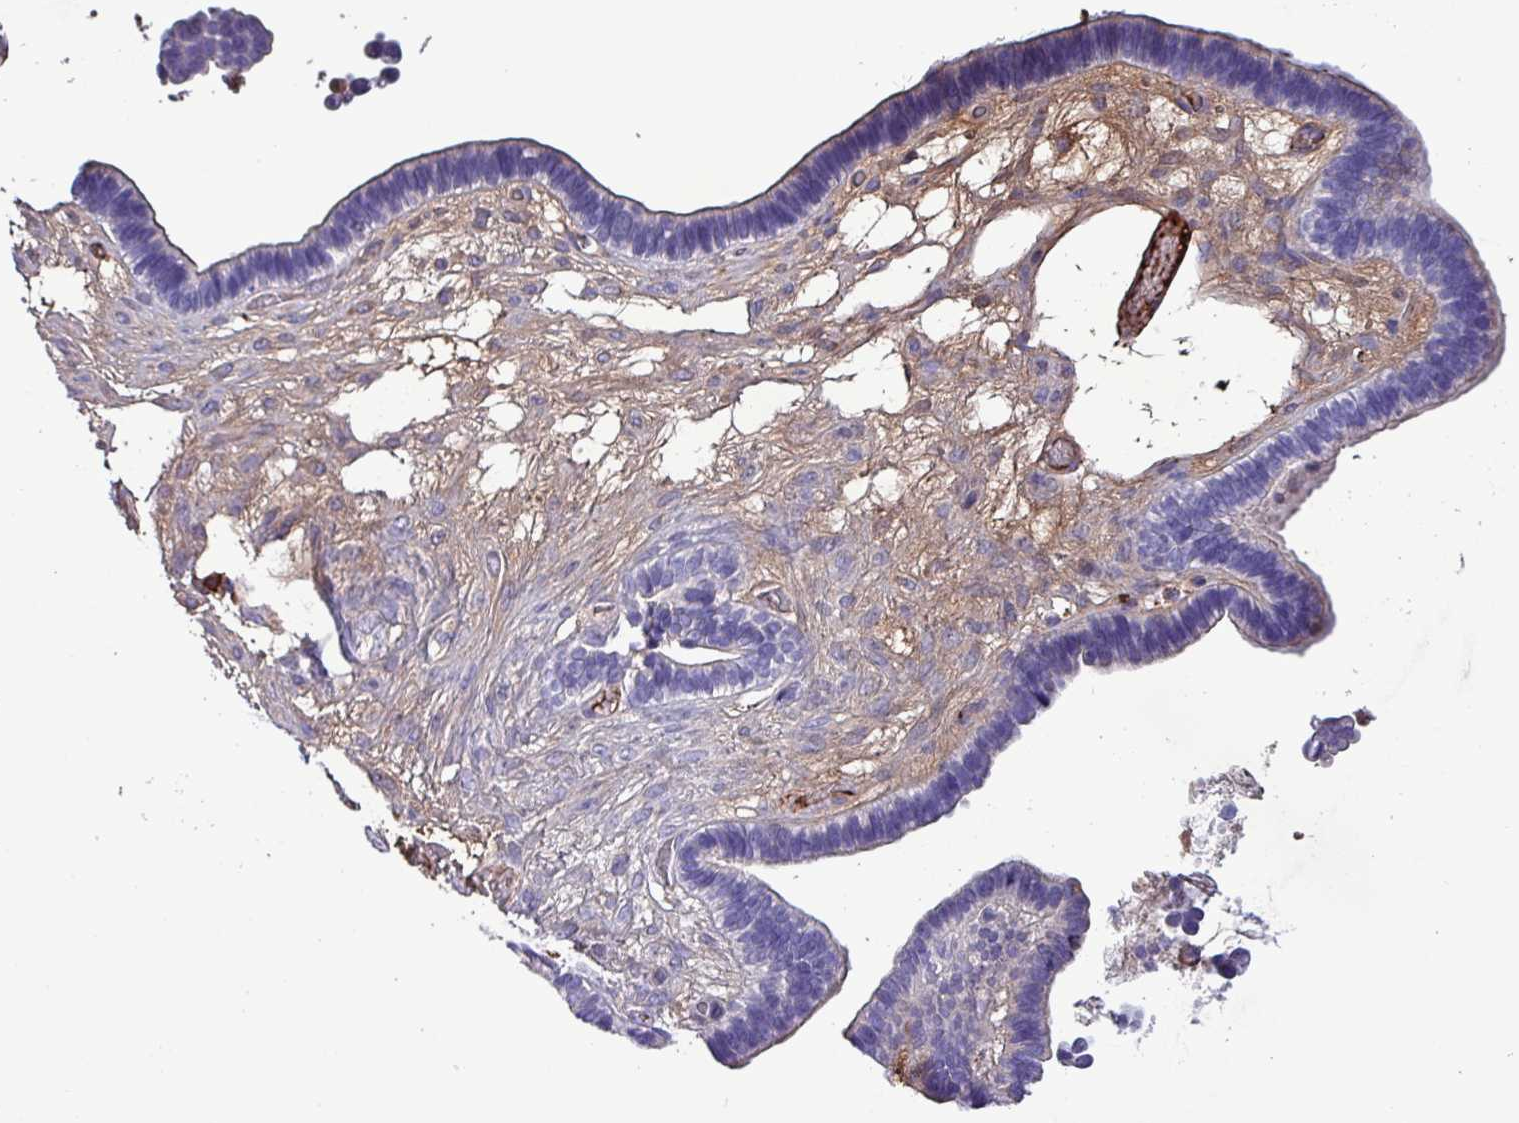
{"staining": {"intensity": "moderate", "quantity": "25%-75%", "location": "cytoplasmic/membranous"}, "tissue": "ovarian cancer", "cell_type": "Tumor cells", "image_type": "cancer", "snomed": [{"axis": "morphology", "description": "Cystadenocarcinoma, serous, NOS"}, {"axis": "topography", "description": "Ovary"}], "caption": "Human ovarian cancer (serous cystadenocarcinoma) stained for a protein (brown) shows moderate cytoplasmic/membranous positive expression in approximately 25%-75% of tumor cells.", "gene": "HP", "patient": {"sex": "female", "age": 56}}